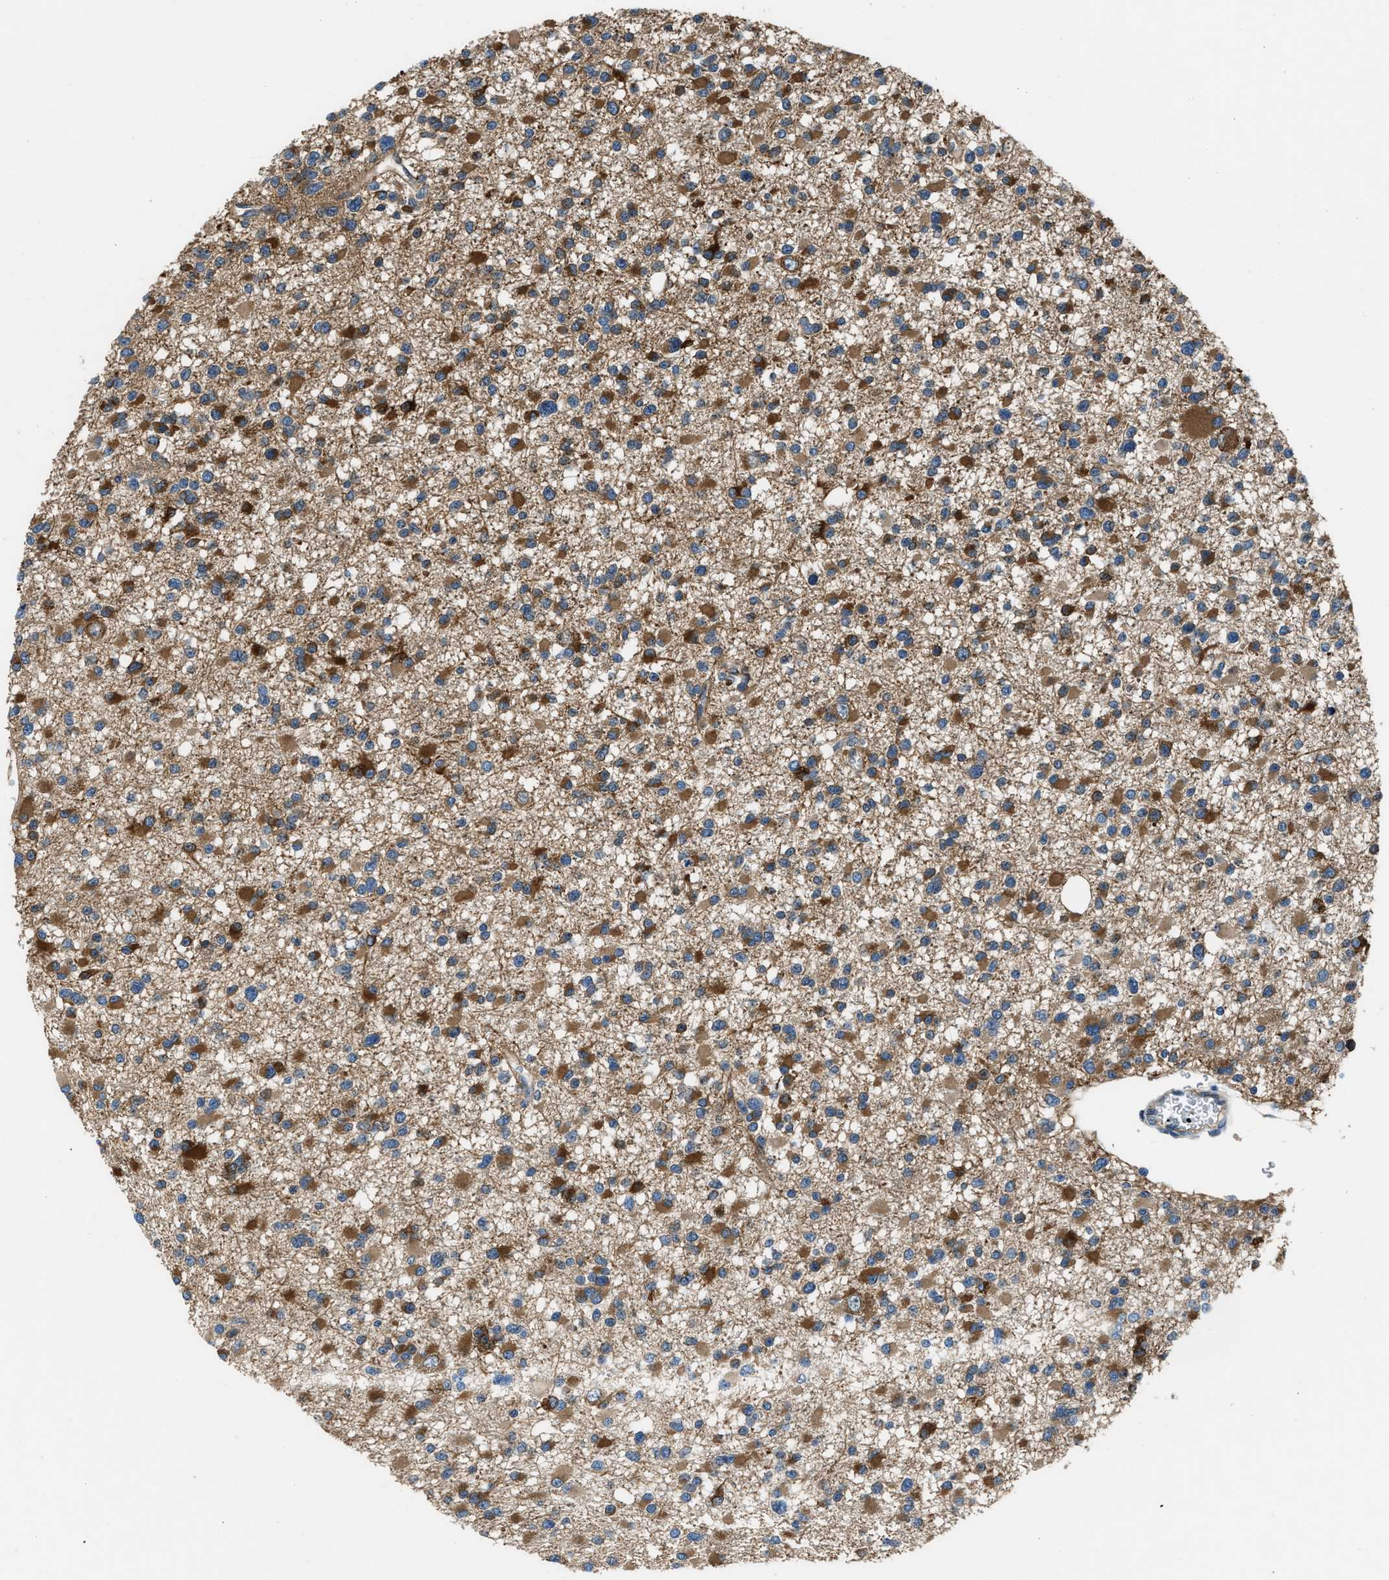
{"staining": {"intensity": "strong", "quantity": "25%-75%", "location": "cytoplasmic/membranous"}, "tissue": "glioma", "cell_type": "Tumor cells", "image_type": "cancer", "snomed": [{"axis": "morphology", "description": "Glioma, malignant, Low grade"}, {"axis": "topography", "description": "Brain"}], "caption": "Immunohistochemical staining of low-grade glioma (malignant) reveals high levels of strong cytoplasmic/membranous expression in approximately 25%-75% of tumor cells.", "gene": "PFKP", "patient": {"sex": "female", "age": 22}}